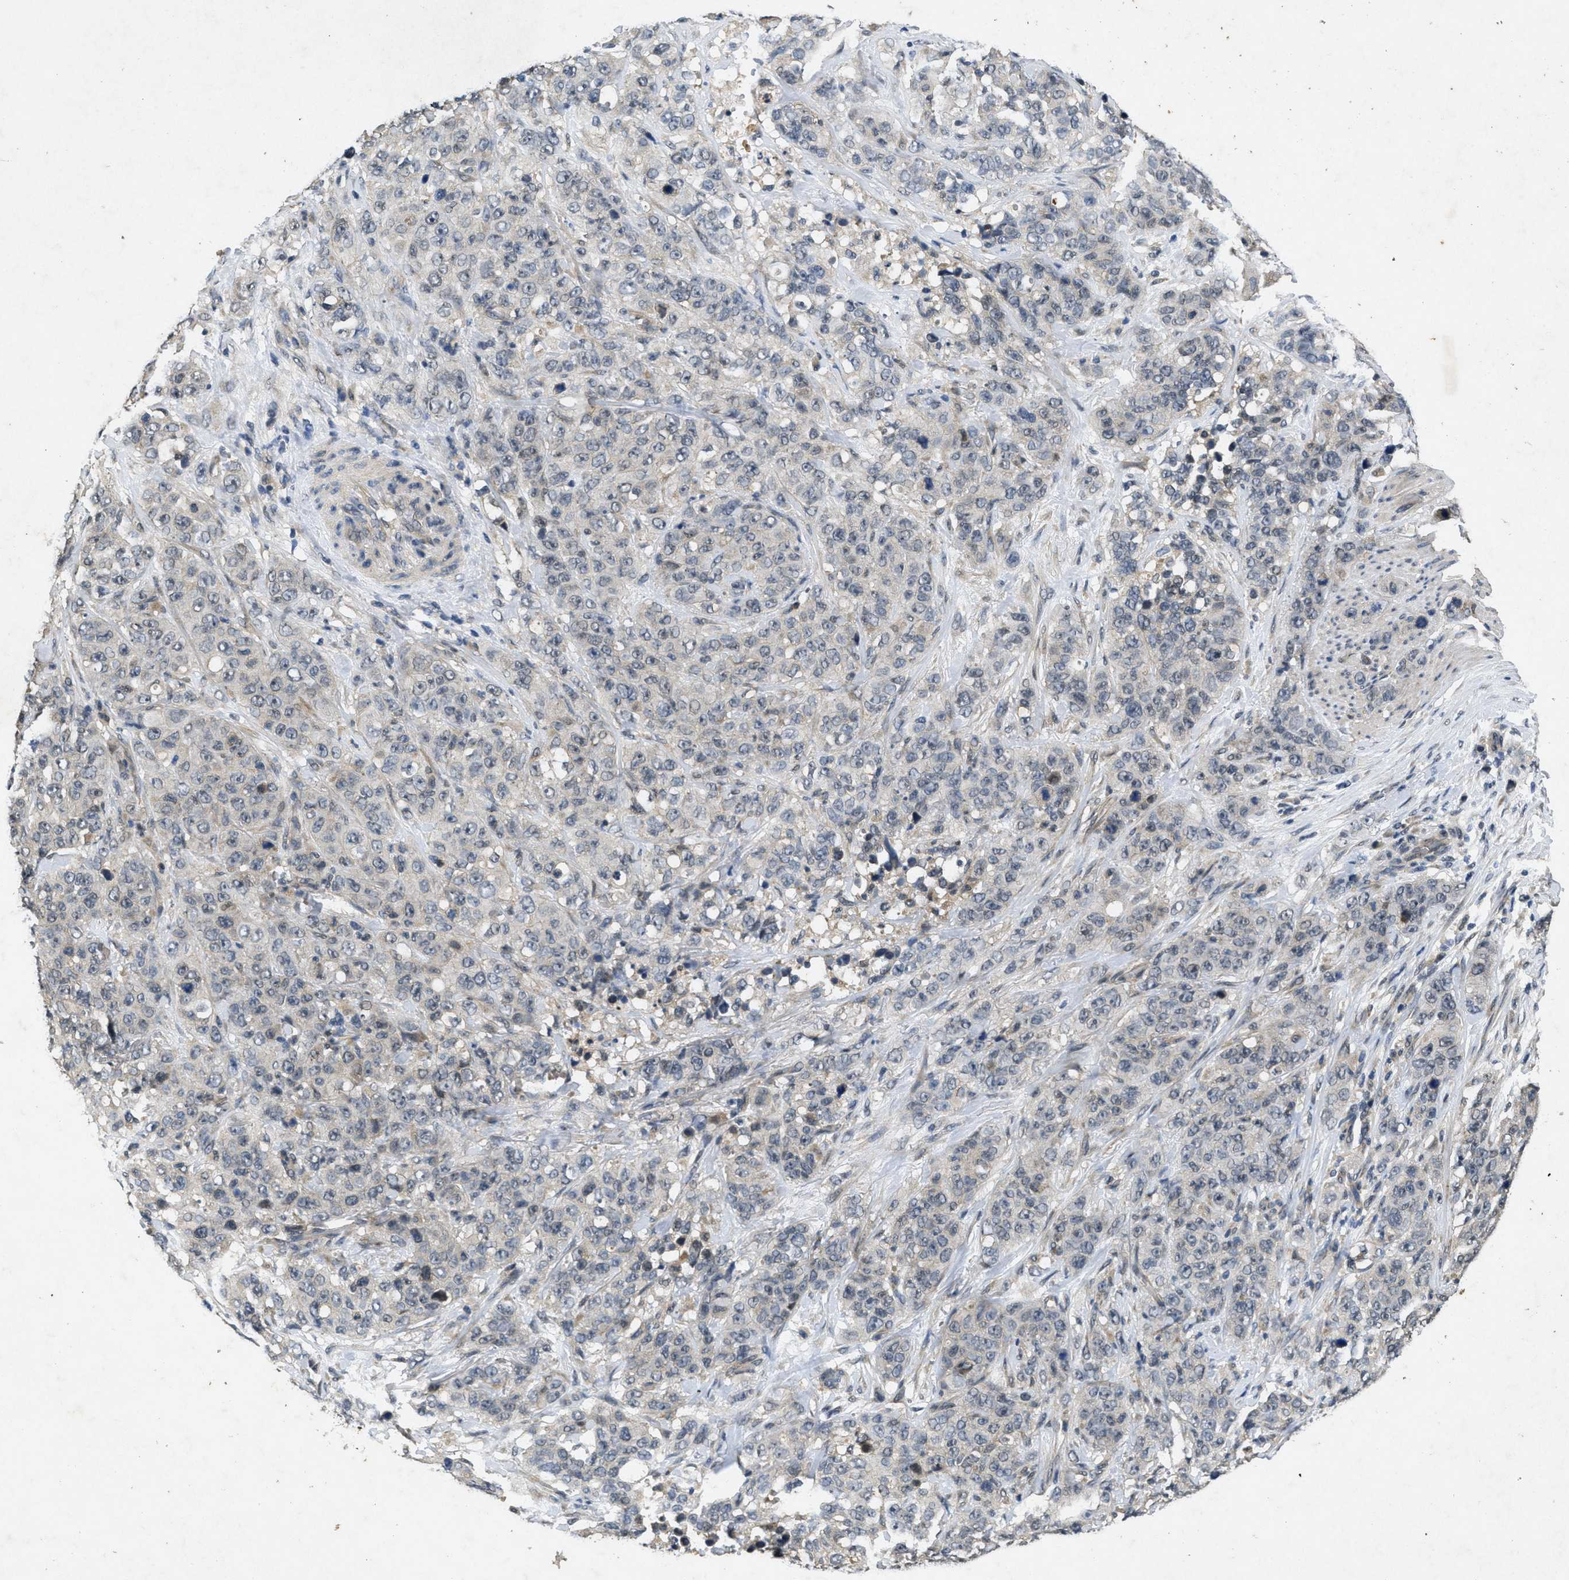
{"staining": {"intensity": "negative", "quantity": "none", "location": "none"}, "tissue": "stomach cancer", "cell_type": "Tumor cells", "image_type": "cancer", "snomed": [{"axis": "morphology", "description": "Adenocarcinoma, NOS"}, {"axis": "topography", "description": "Stomach"}], "caption": "Tumor cells are negative for protein expression in human adenocarcinoma (stomach).", "gene": "PAPOLG", "patient": {"sex": "male", "age": 48}}